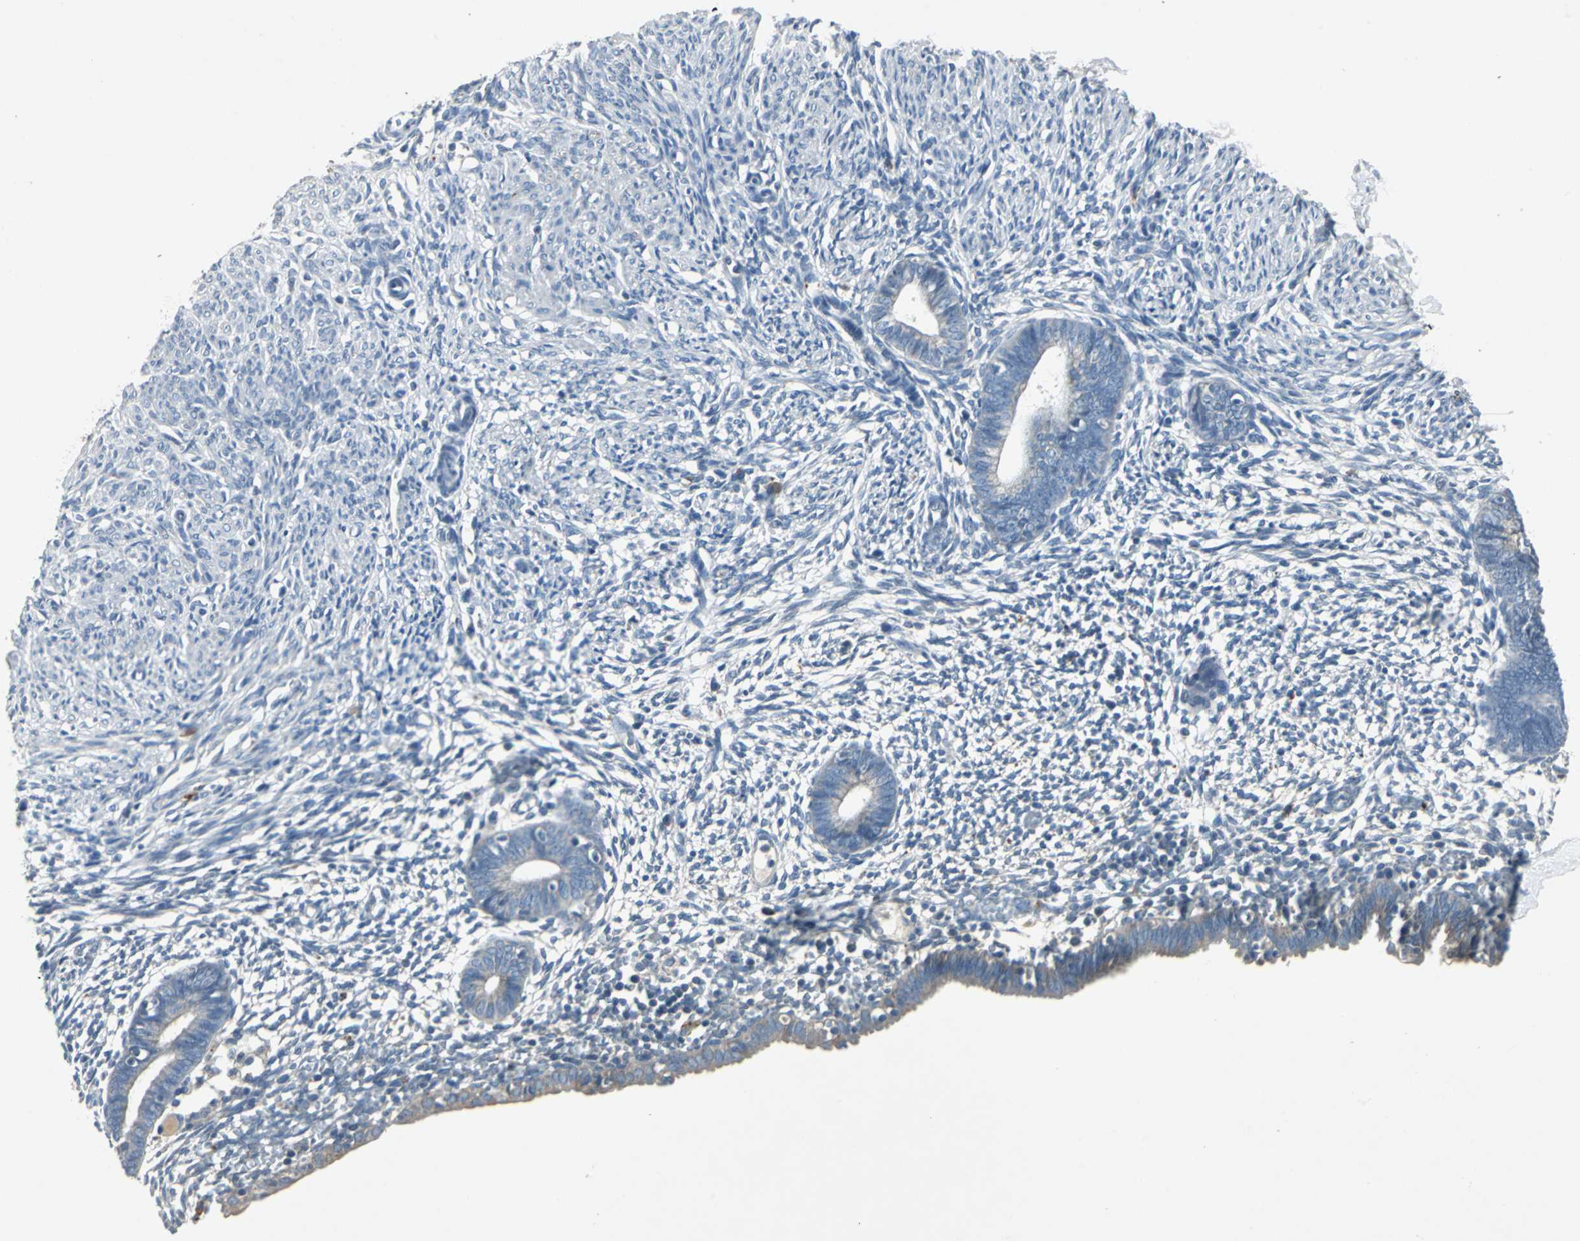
{"staining": {"intensity": "negative", "quantity": "none", "location": "none"}, "tissue": "endometrium", "cell_type": "Cells in endometrial stroma", "image_type": "normal", "snomed": [{"axis": "morphology", "description": "Normal tissue, NOS"}, {"axis": "morphology", "description": "Atrophy, NOS"}, {"axis": "topography", "description": "Uterus"}, {"axis": "topography", "description": "Endometrium"}], "caption": "DAB (3,3'-diaminobenzidine) immunohistochemical staining of unremarkable endometrium displays no significant expression in cells in endometrial stroma. The staining was performed using DAB (3,3'-diaminobenzidine) to visualize the protein expression in brown, while the nuclei were stained in blue with hematoxylin (Magnification: 20x).", "gene": "SLC2A13", "patient": {"sex": "female", "age": 68}}